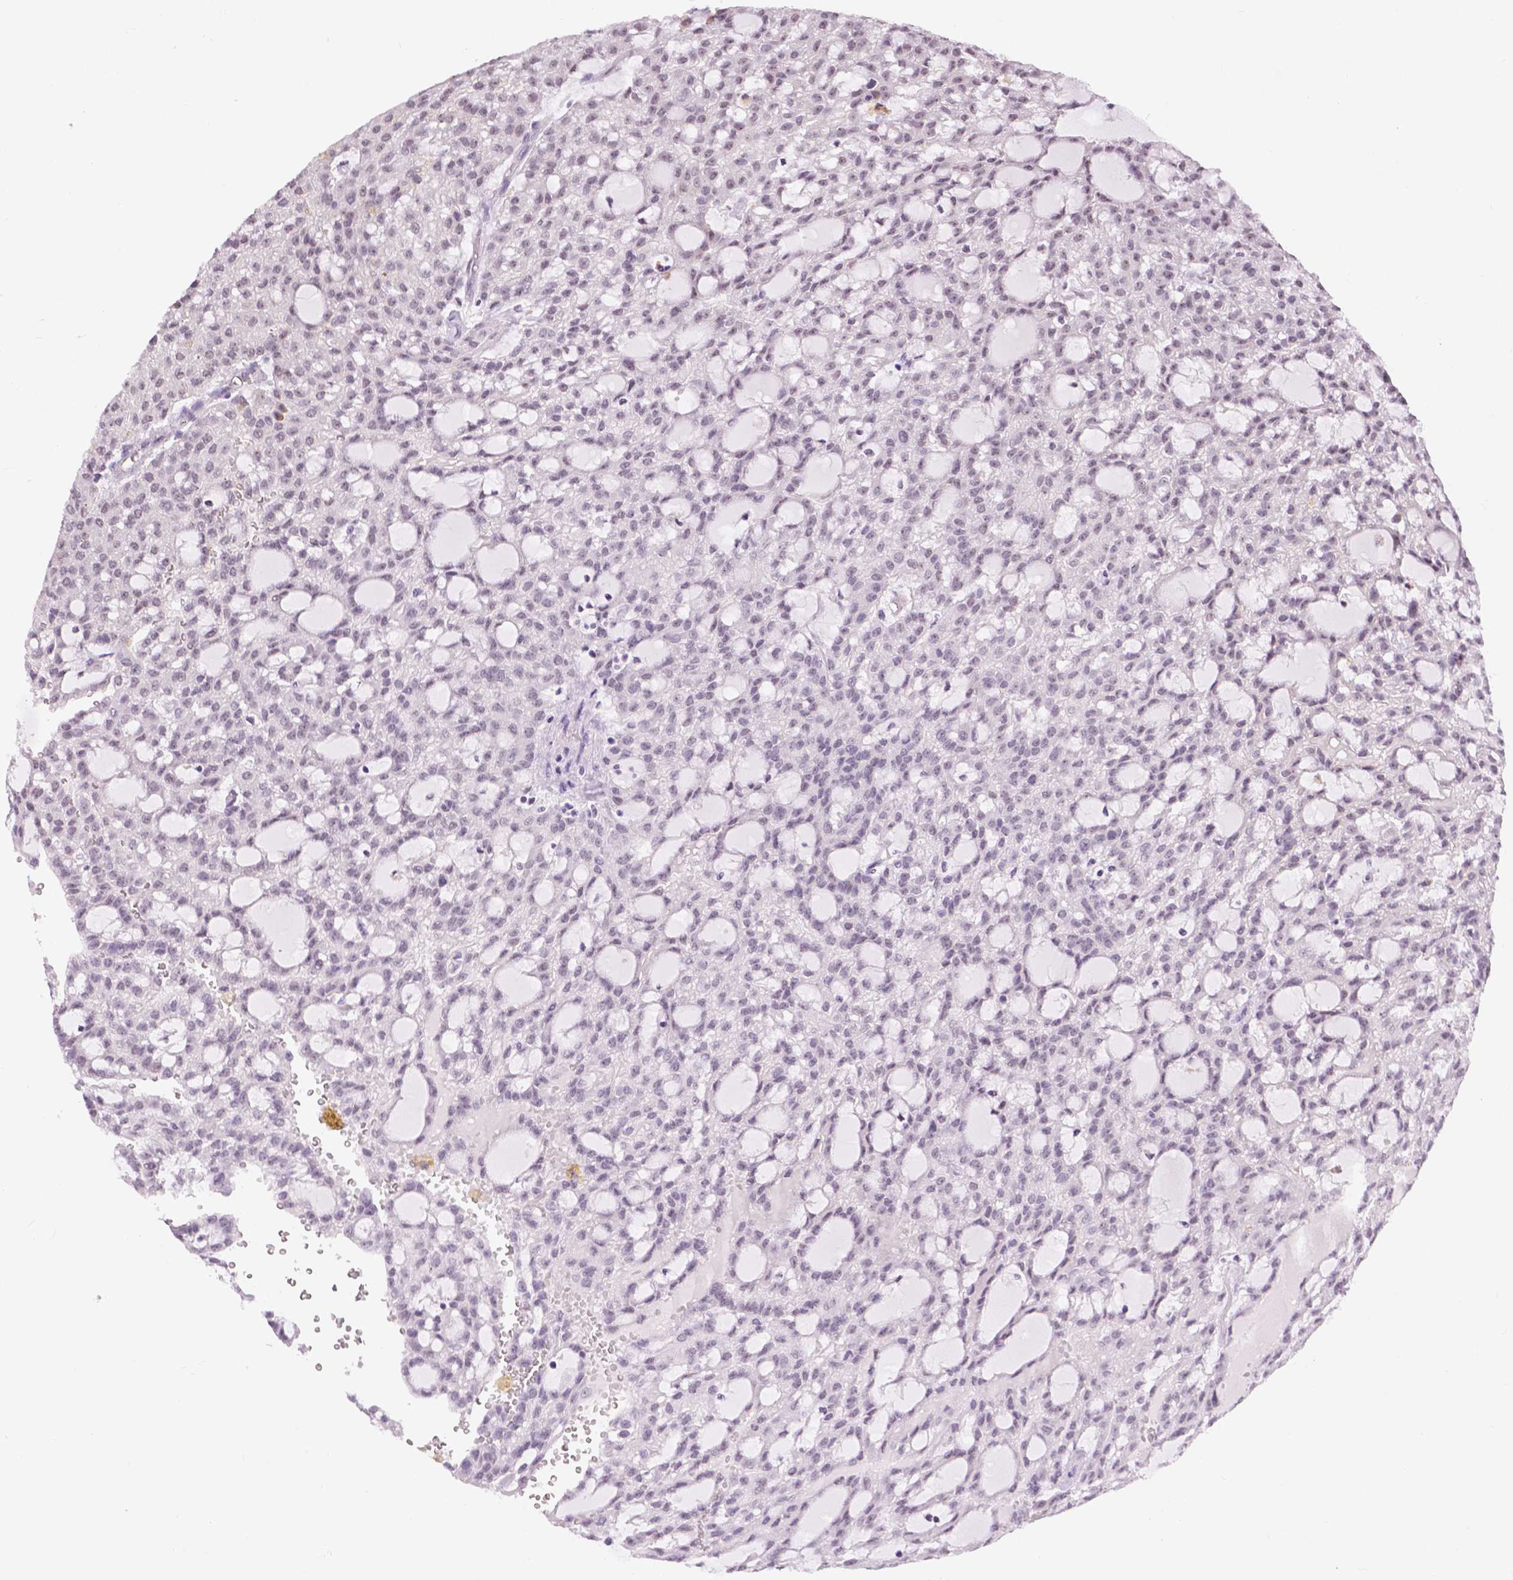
{"staining": {"intensity": "weak", "quantity": "<25%", "location": "nuclear"}, "tissue": "renal cancer", "cell_type": "Tumor cells", "image_type": "cancer", "snomed": [{"axis": "morphology", "description": "Adenocarcinoma, NOS"}, {"axis": "topography", "description": "Kidney"}], "caption": "Immunohistochemistry histopathology image of renal adenocarcinoma stained for a protein (brown), which exhibits no staining in tumor cells.", "gene": "NHP2", "patient": {"sex": "male", "age": 63}}